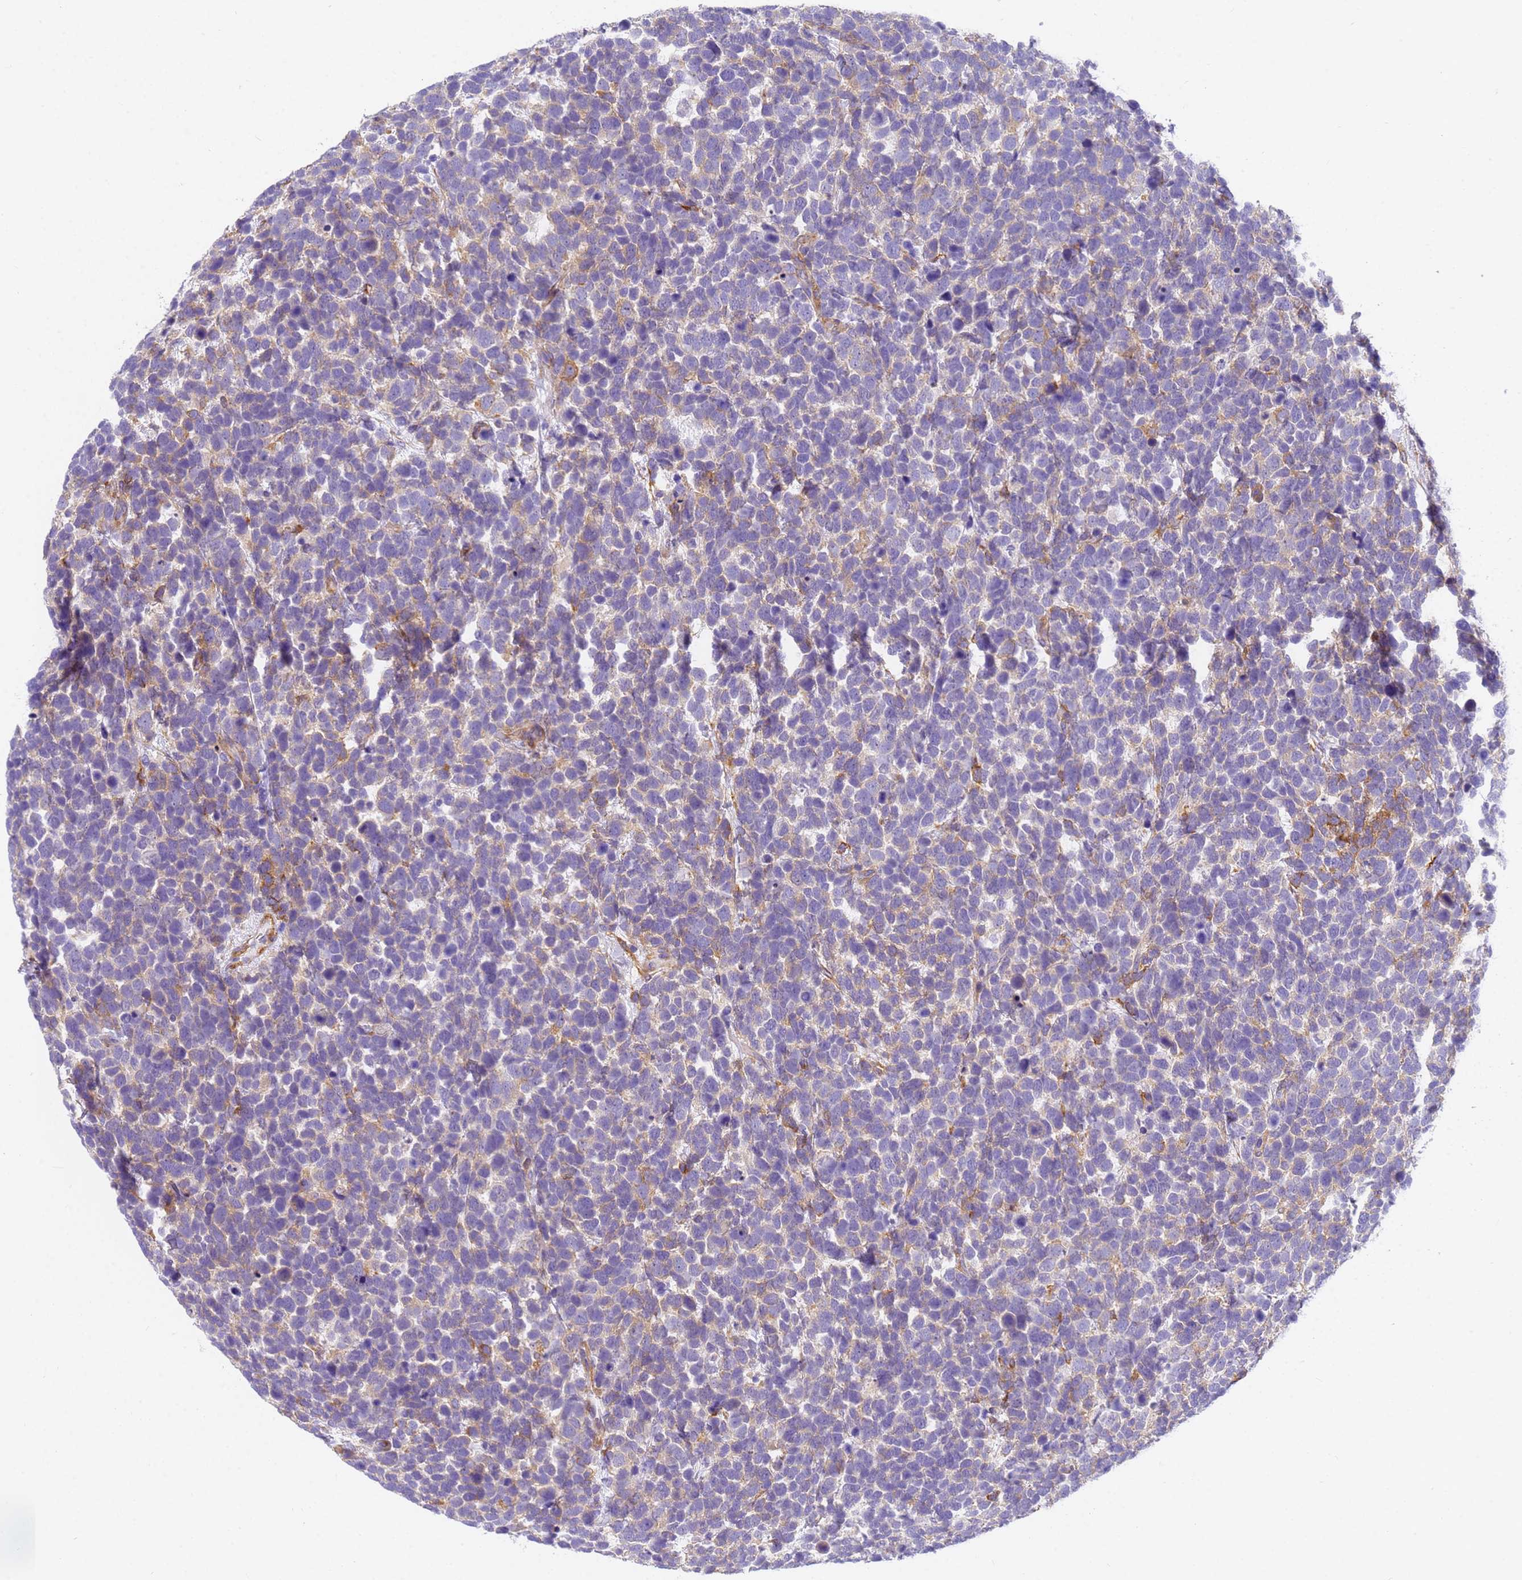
{"staining": {"intensity": "moderate", "quantity": "<25%", "location": "cytoplasmic/membranous"}, "tissue": "urothelial cancer", "cell_type": "Tumor cells", "image_type": "cancer", "snomed": [{"axis": "morphology", "description": "Urothelial carcinoma, High grade"}, {"axis": "topography", "description": "Urinary bladder"}], "caption": "Protein expression analysis of urothelial cancer displays moderate cytoplasmic/membranous expression in about <25% of tumor cells. Nuclei are stained in blue.", "gene": "MVB12A", "patient": {"sex": "female", "age": 82}}